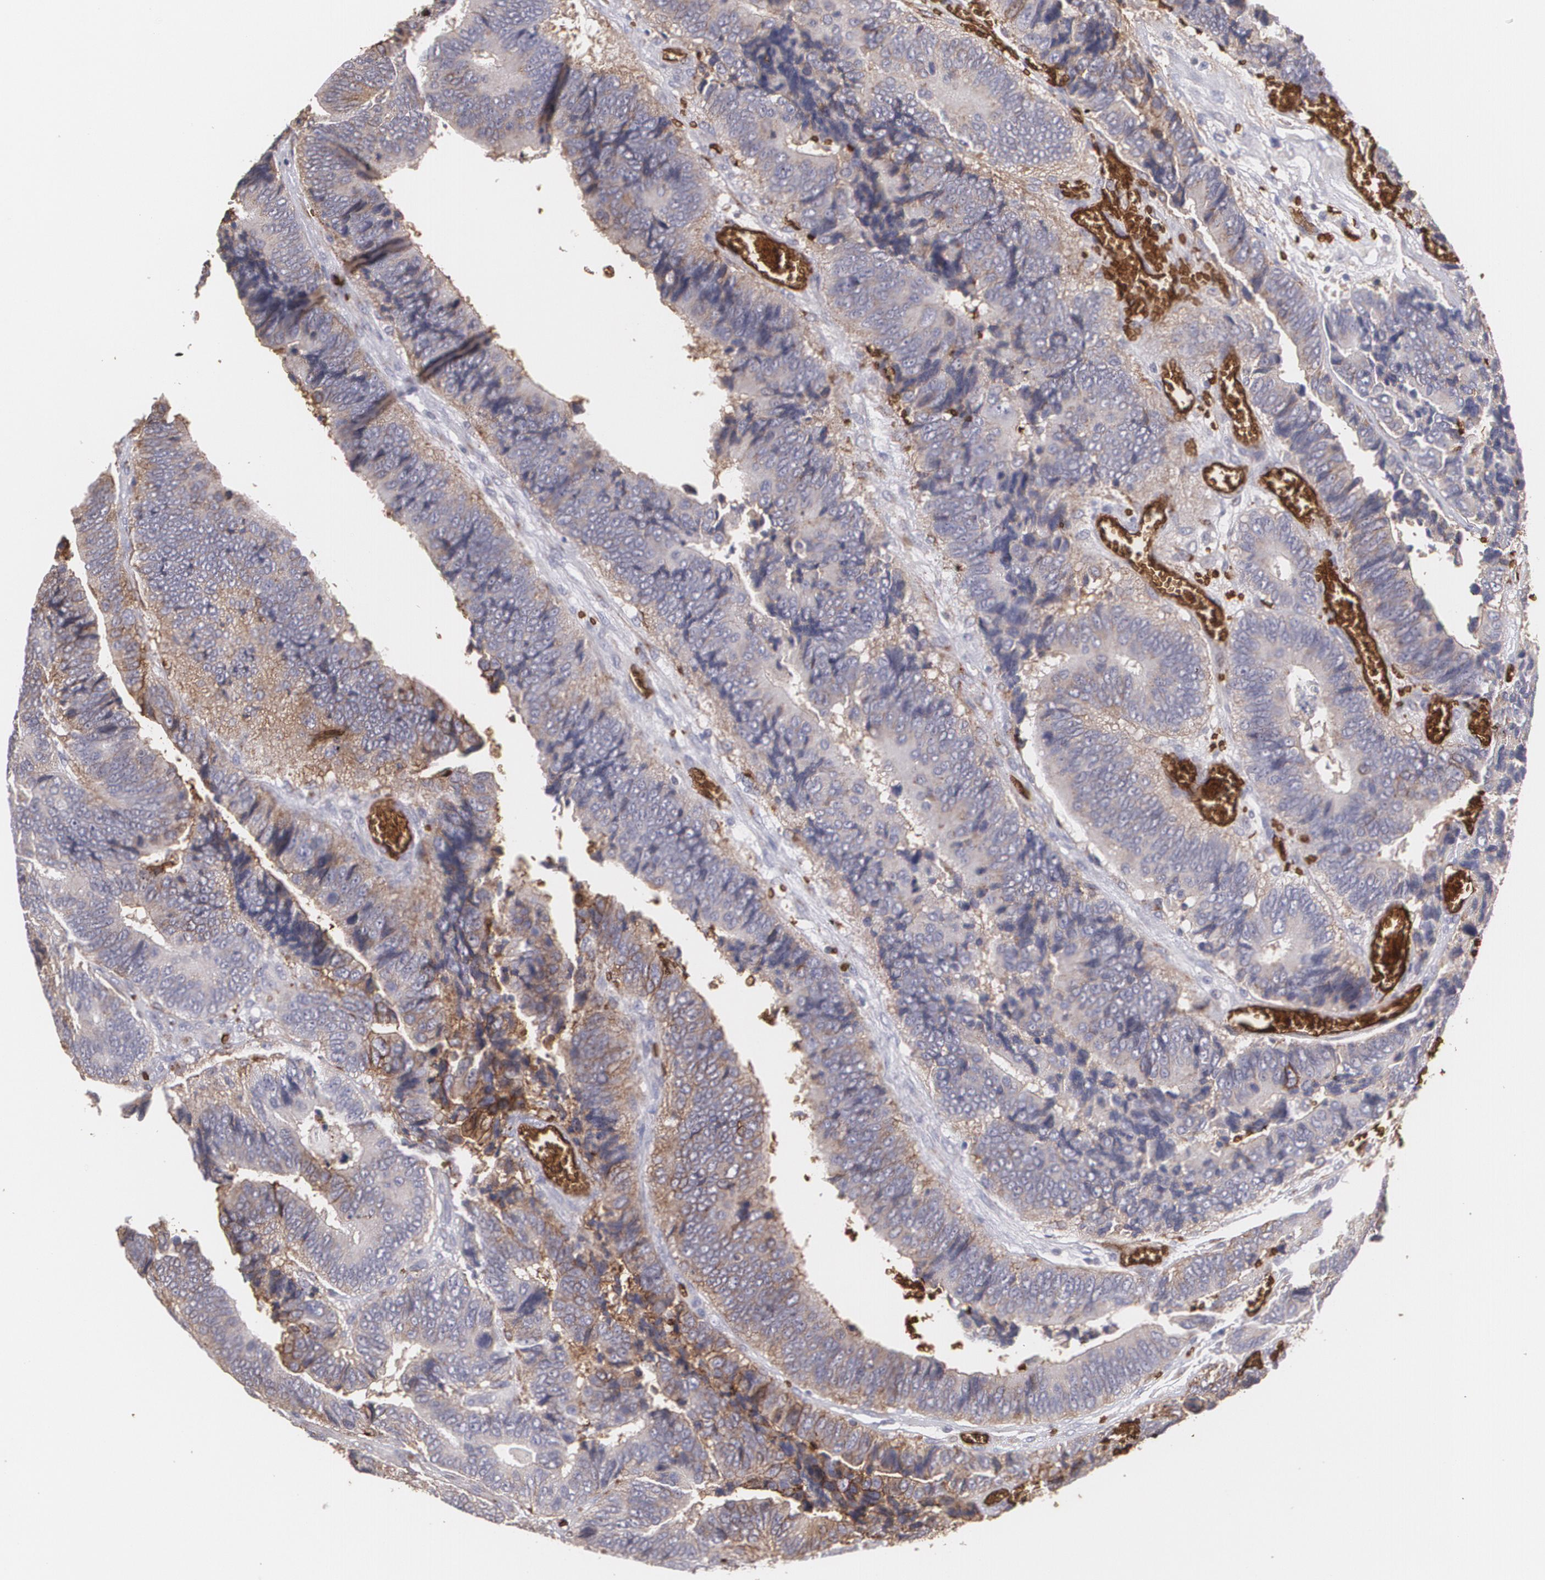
{"staining": {"intensity": "moderate", "quantity": ">75%", "location": "cytoplasmic/membranous"}, "tissue": "colorectal cancer", "cell_type": "Tumor cells", "image_type": "cancer", "snomed": [{"axis": "morphology", "description": "Adenocarcinoma, NOS"}, {"axis": "topography", "description": "Colon"}], "caption": "Colorectal cancer (adenocarcinoma) stained for a protein shows moderate cytoplasmic/membranous positivity in tumor cells.", "gene": "SLC2A1", "patient": {"sex": "male", "age": 72}}